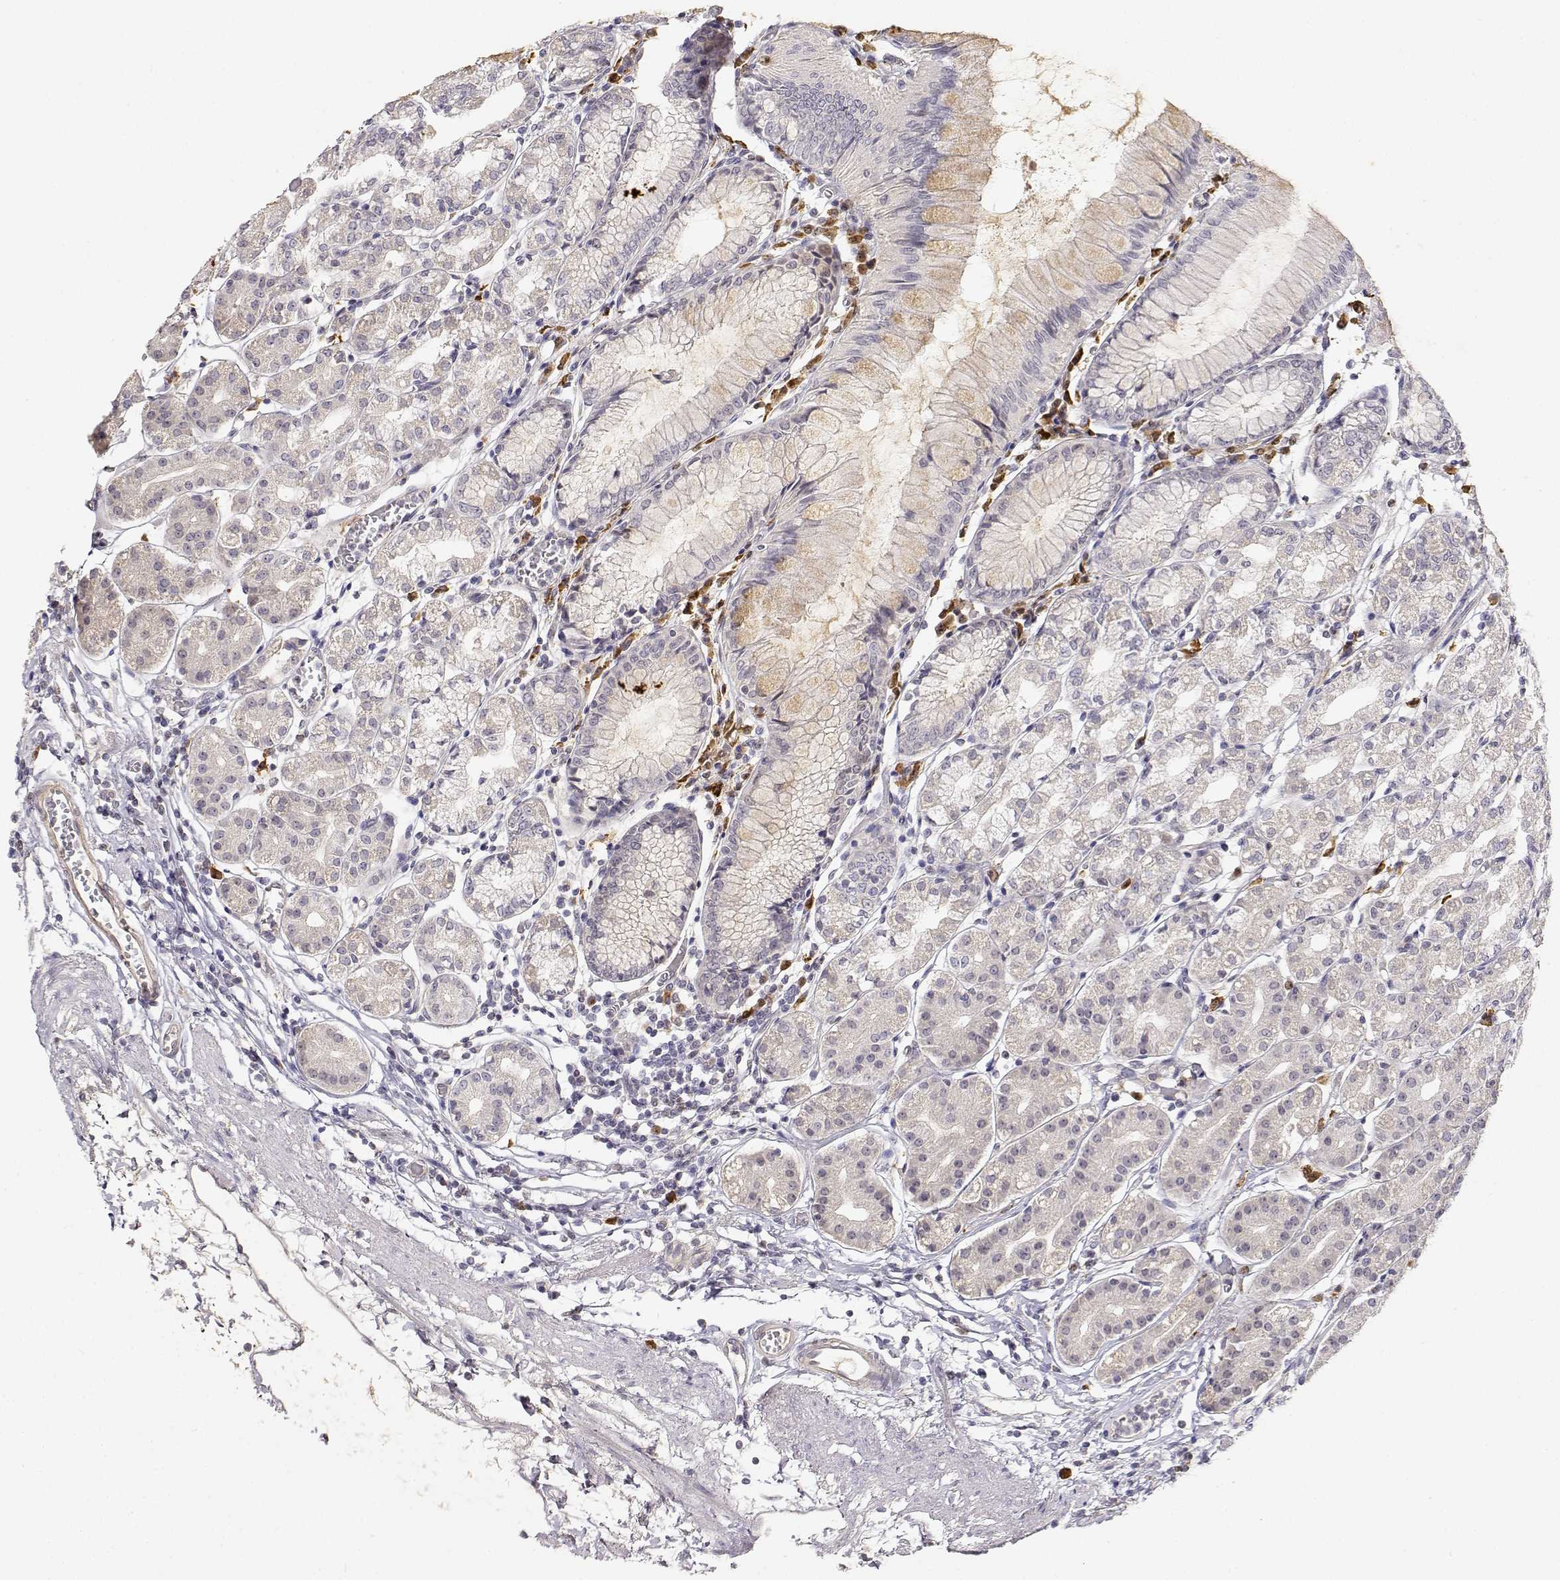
{"staining": {"intensity": "negative", "quantity": "none", "location": "none"}, "tissue": "stomach", "cell_type": "Glandular cells", "image_type": "normal", "snomed": [{"axis": "morphology", "description": "Normal tissue, NOS"}, {"axis": "topography", "description": "Skeletal muscle"}, {"axis": "topography", "description": "Stomach"}], "caption": "IHC photomicrograph of normal human stomach stained for a protein (brown), which shows no expression in glandular cells. (DAB IHC, high magnification).", "gene": "EAF2", "patient": {"sex": "female", "age": 57}}